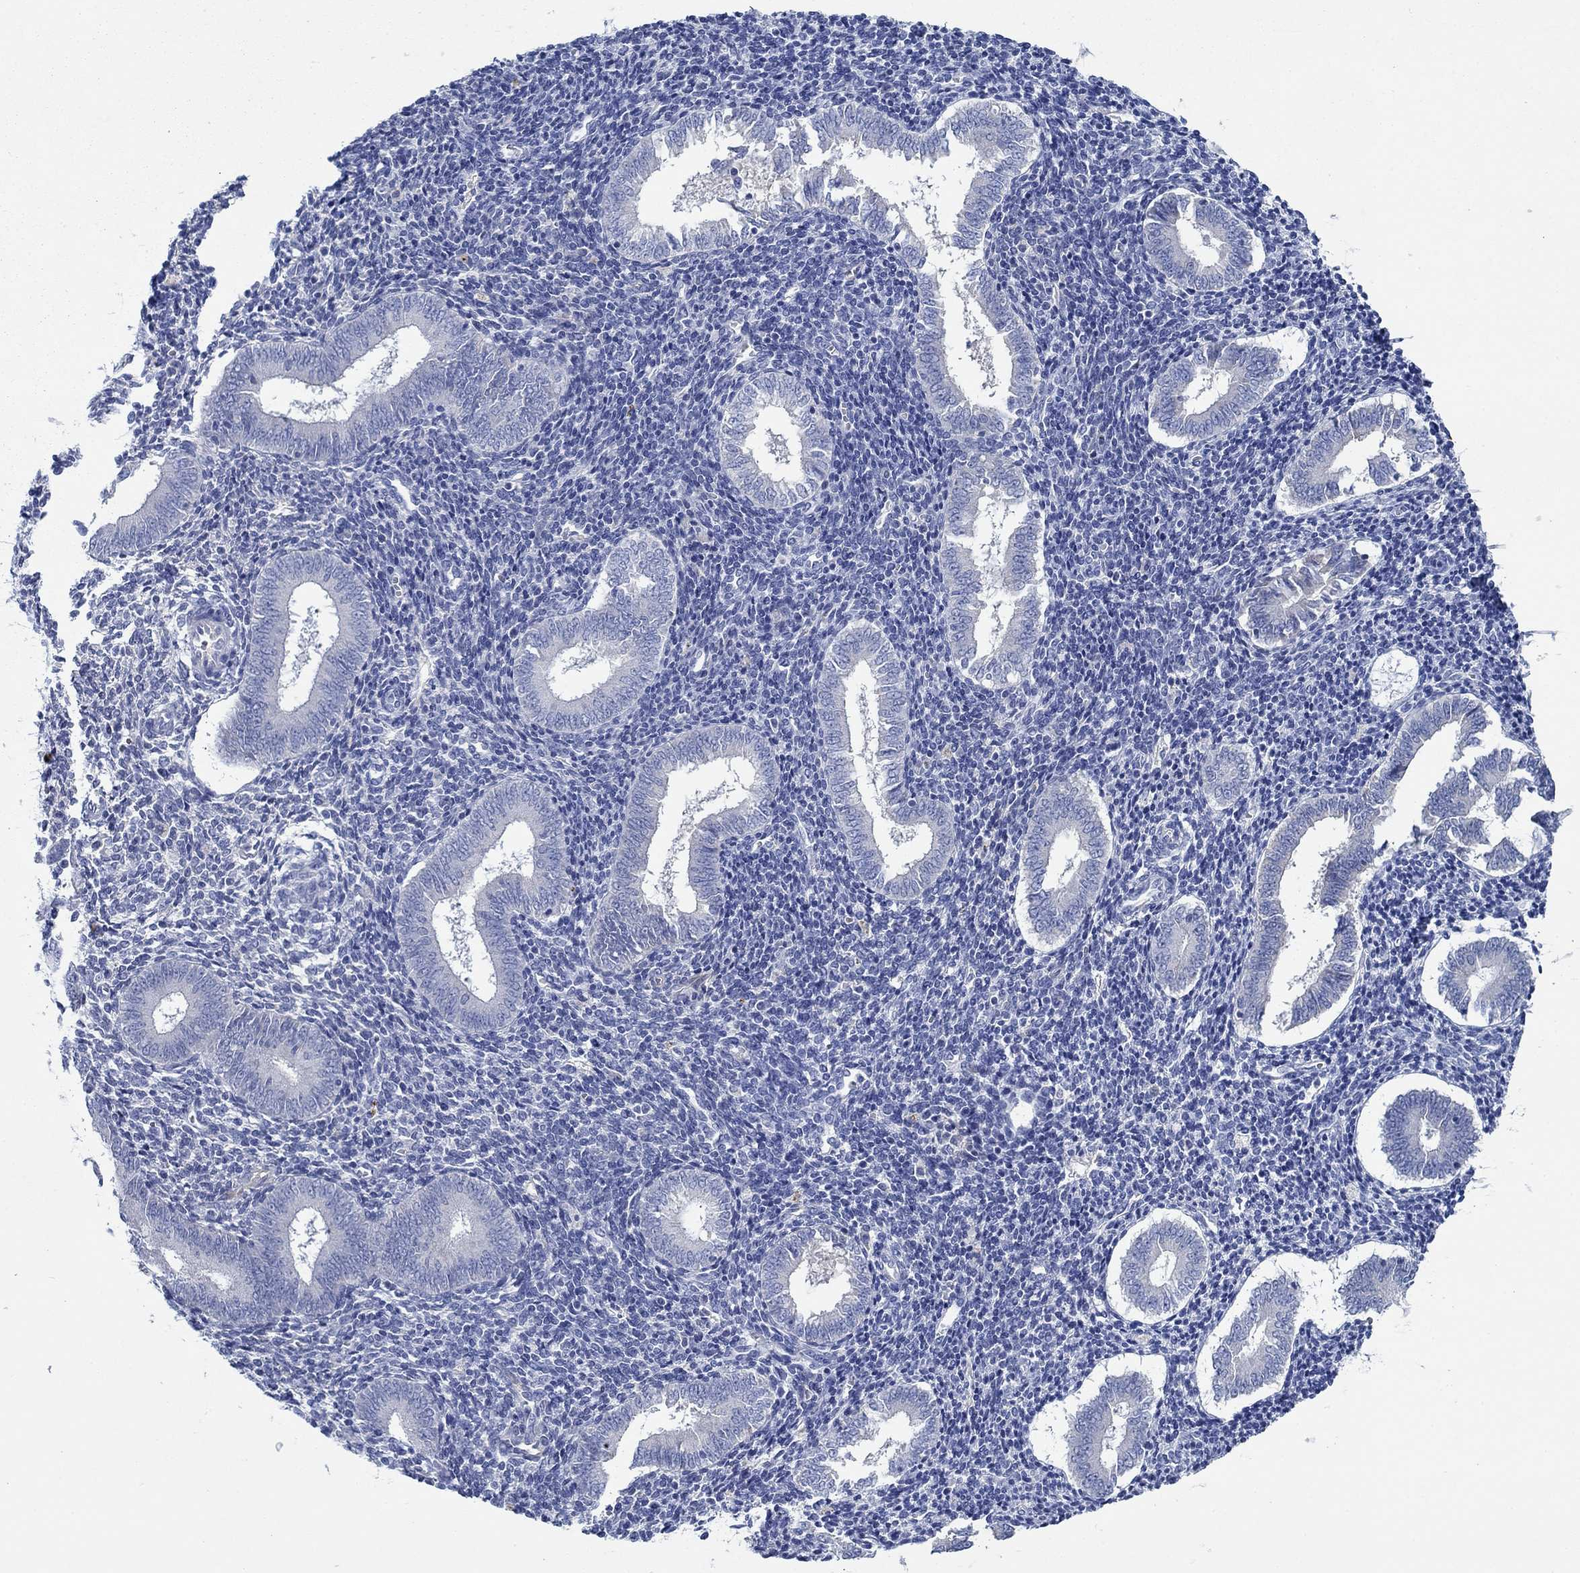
{"staining": {"intensity": "negative", "quantity": "none", "location": "none"}, "tissue": "endometrium", "cell_type": "Cells in endometrial stroma", "image_type": "normal", "snomed": [{"axis": "morphology", "description": "Normal tissue, NOS"}, {"axis": "topography", "description": "Endometrium"}], "caption": "Protein analysis of benign endometrium reveals no significant staining in cells in endometrial stroma. The staining was performed using DAB (3,3'-diaminobenzidine) to visualize the protein expression in brown, while the nuclei were stained in blue with hematoxylin (Magnification: 20x).", "gene": "ENSG00000251537", "patient": {"sex": "female", "age": 25}}